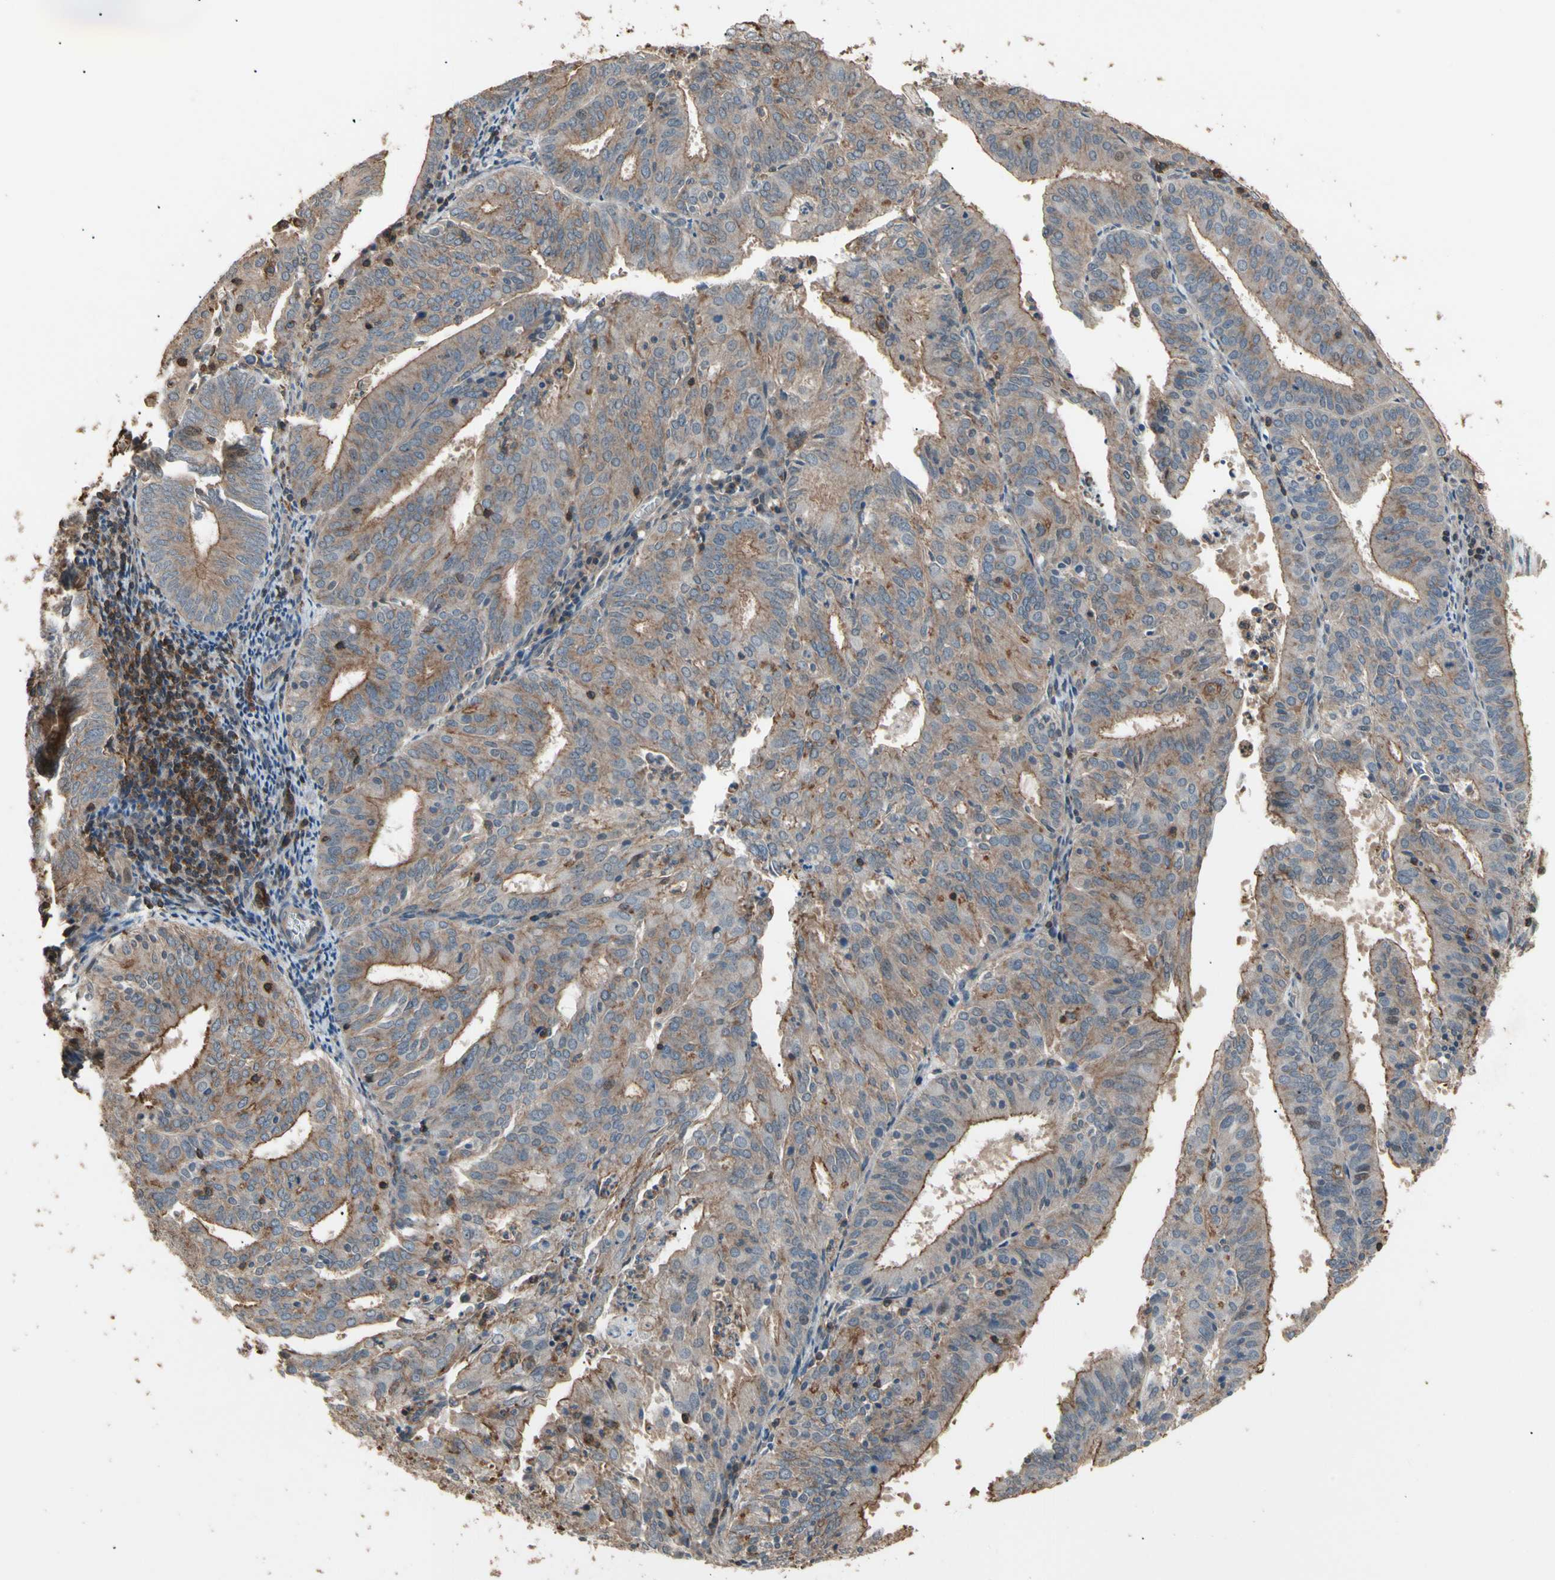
{"staining": {"intensity": "weak", "quantity": ">75%", "location": "cytoplasmic/membranous"}, "tissue": "endometrial cancer", "cell_type": "Tumor cells", "image_type": "cancer", "snomed": [{"axis": "morphology", "description": "Adenocarcinoma, NOS"}, {"axis": "topography", "description": "Uterus"}], "caption": "Immunohistochemistry (IHC) histopathology image of human endometrial cancer stained for a protein (brown), which demonstrates low levels of weak cytoplasmic/membranous expression in about >75% of tumor cells.", "gene": "MAPK13", "patient": {"sex": "female", "age": 60}}